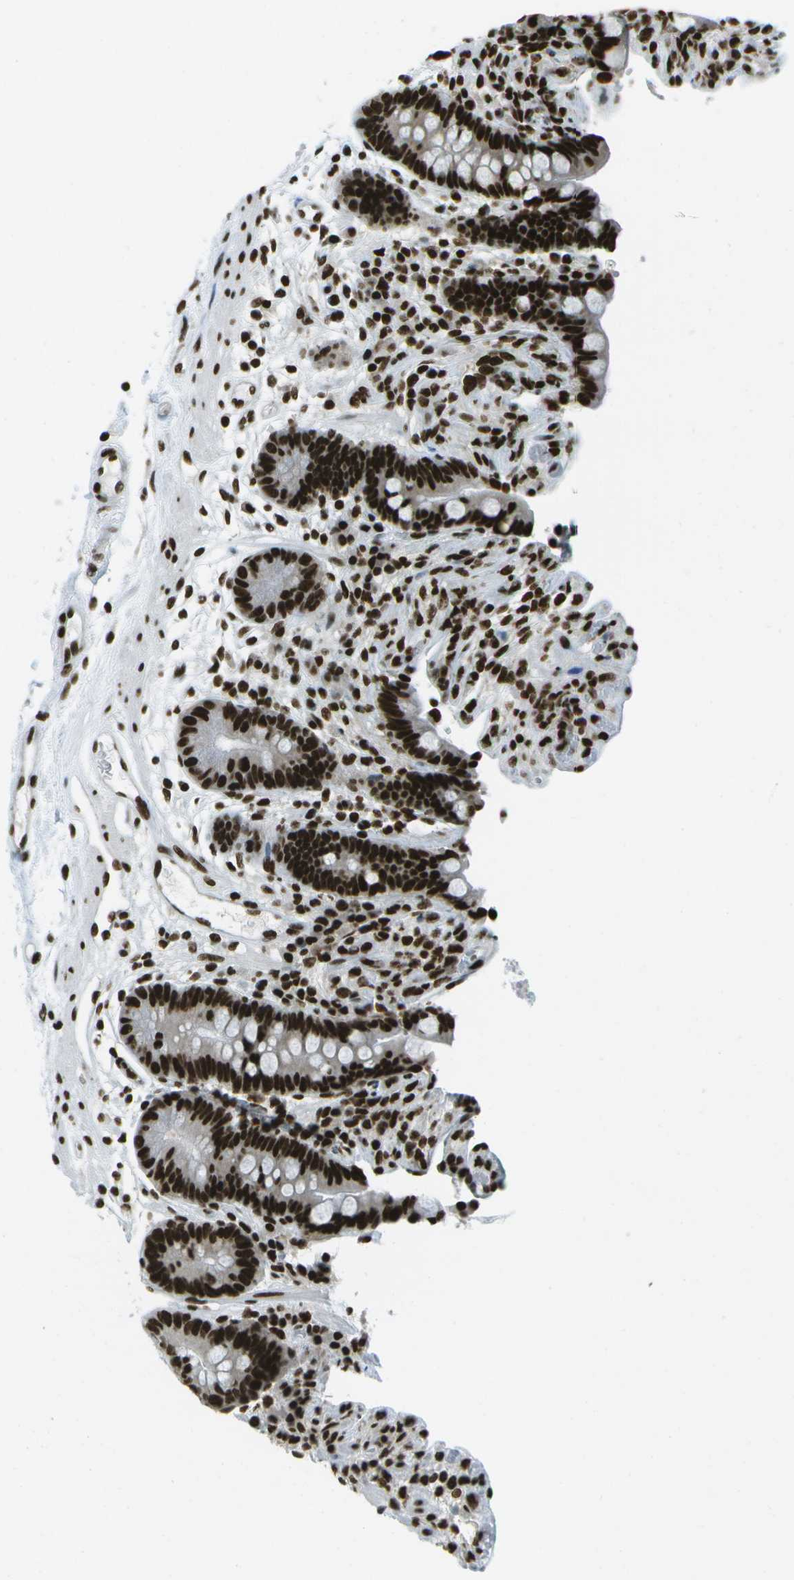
{"staining": {"intensity": "strong", "quantity": ">75%", "location": "nuclear"}, "tissue": "colon", "cell_type": "Endothelial cells", "image_type": "normal", "snomed": [{"axis": "morphology", "description": "Normal tissue, NOS"}, {"axis": "topography", "description": "Colon"}], "caption": "Endothelial cells display strong nuclear positivity in approximately >75% of cells in normal colon.", "gene": "GLYR1", "patient": {"sex": "male", "age": 73}}